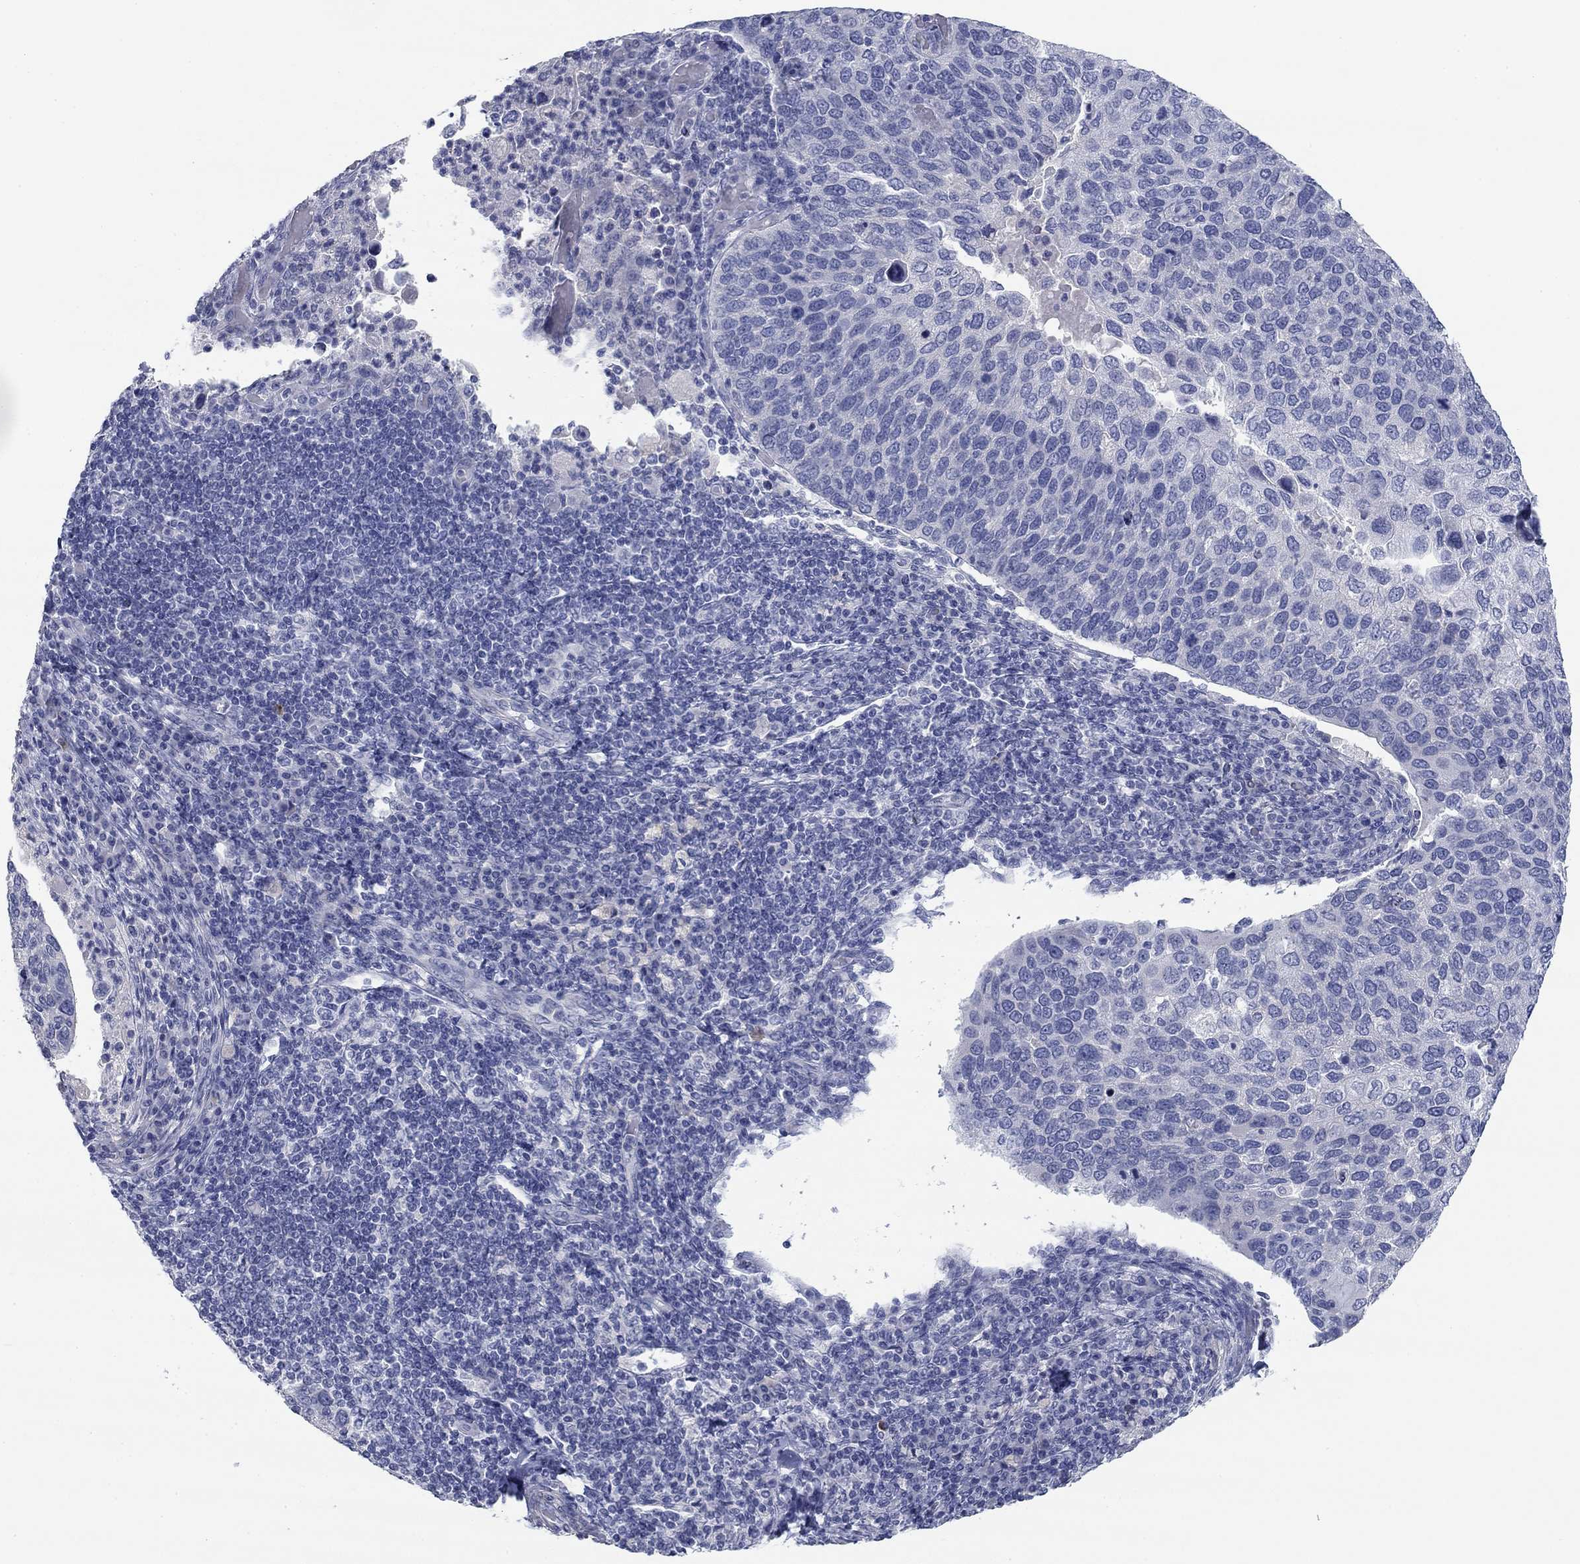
{"staining": {"intensity": "negative", "quantity": "none", "location": "none"}, "tissue": "cervical cancer", "cell_type": "Tumor cells", "image_type": "cancer", "snomed": [{"axis": "morphology", "description": "Squamous cell carcinoma, NOS"}, {"axis": "topography", "description": "Cervix"}], "caption": "A high-resolution image shows immunohistochemistry staining of squamous cell carcinoma (cervical), which exhibits no significant expression in tumor cells.", "gene": "APOC3", "patient": {"sex": "female", "age": 54}}